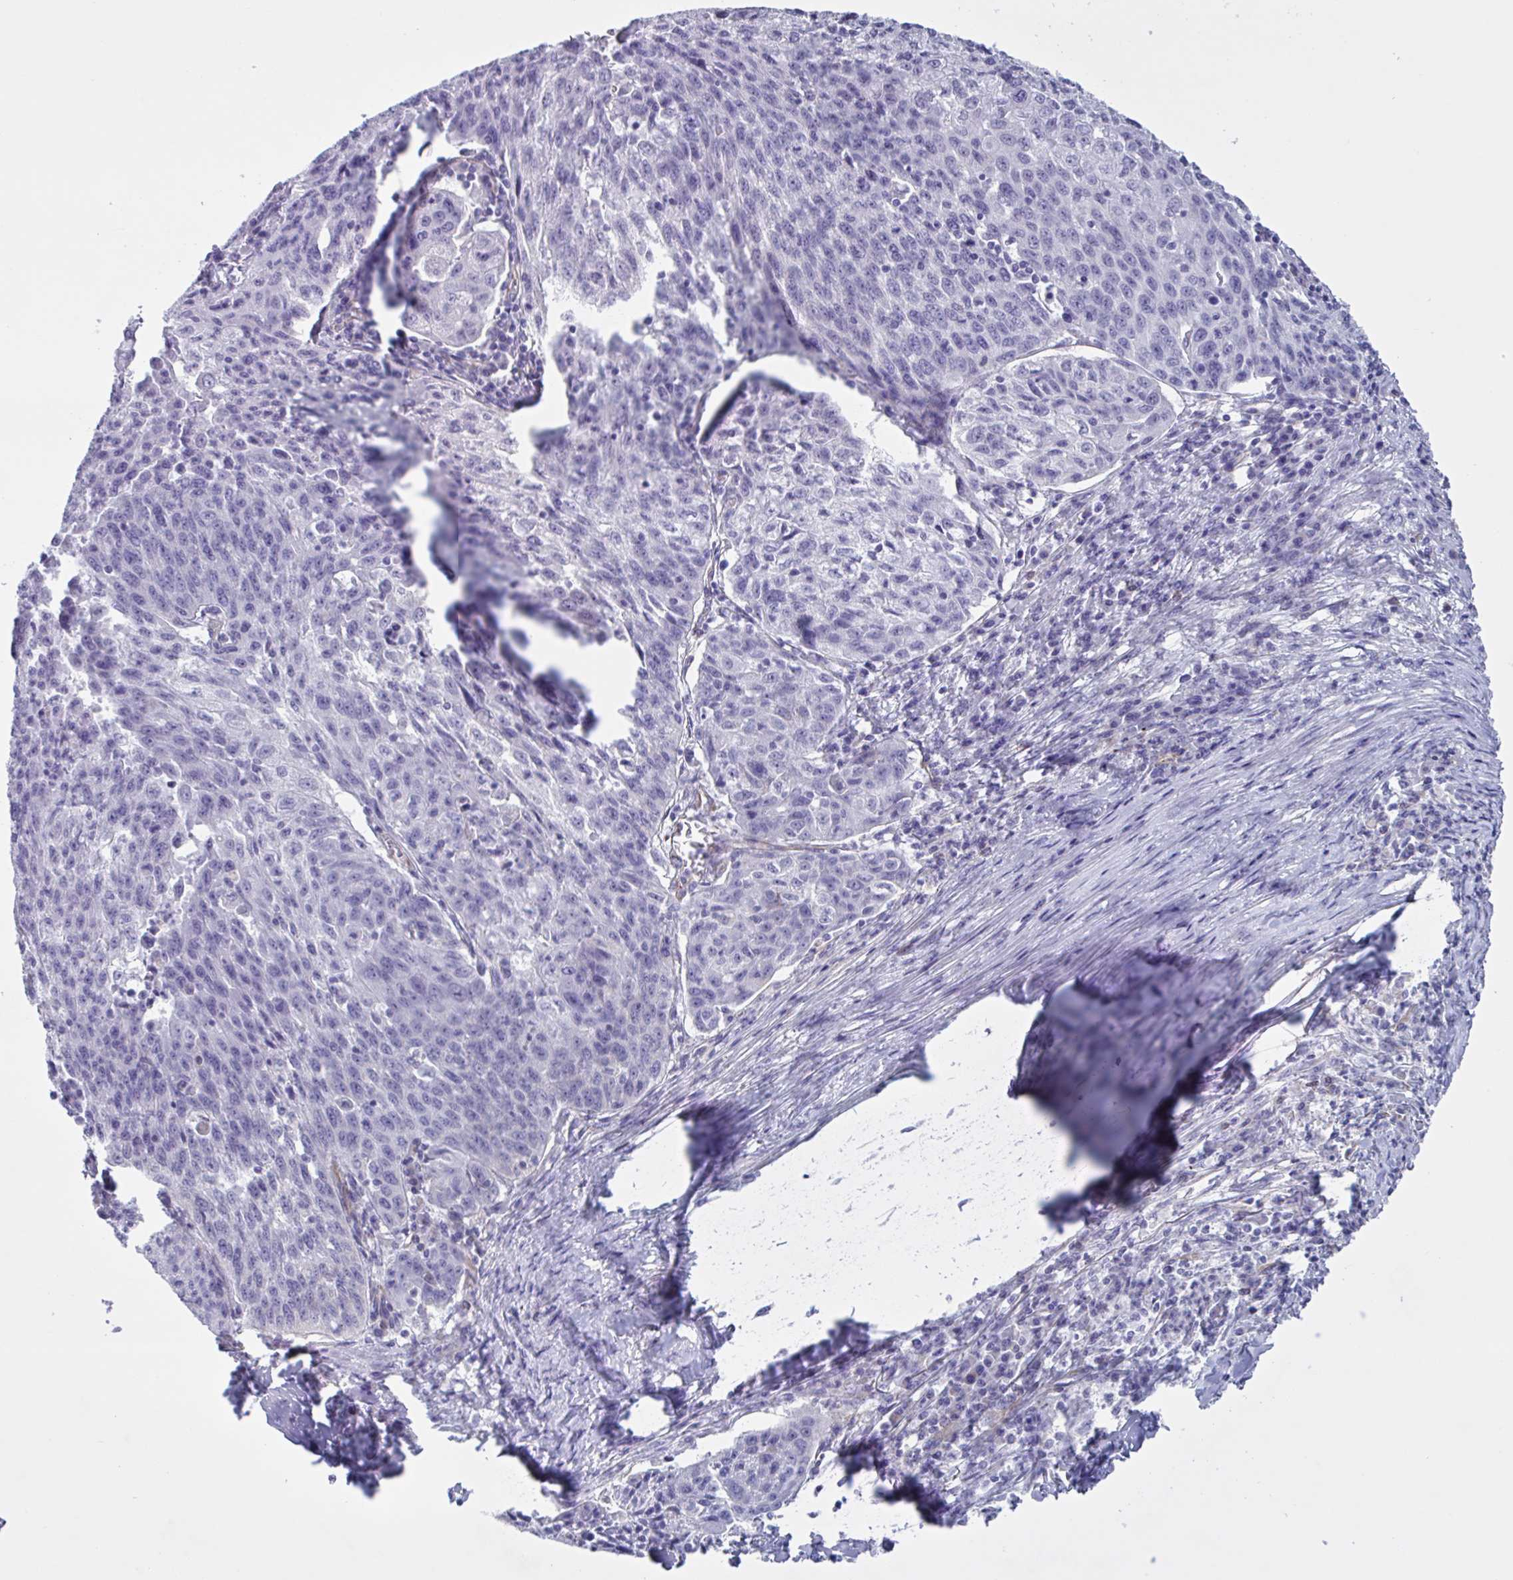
{"staining": {"intensity": "negative", "quantity": "none", "location": "none"}, "tissue": "lung cancer", "cell_type": "Tumor cells", "image_type": "cancer", "snomed": [{"axis": "morphology", "description": "Squamous cell carcinoma, NOS"}, {"axis": "morphology", "description": "Squamous cell carcinoma, metastatic, NOS"}, {"axis": "topography", "description": "Bronchus"}, {"axis": "topography", "description": "Lung"}], "caption": "This is a histopathology image of IHC staining of metastatic squamous cell carcinoma (lung), which shows no staining in tumor cells. The staining was performed using DAB to visualize the protein expression in brown, while the nuclei were stained in blue with hematoxylin (Magnification: 20x).", "gene": "TMEM86B", "patient": {"sex": "male", "age": 62}}